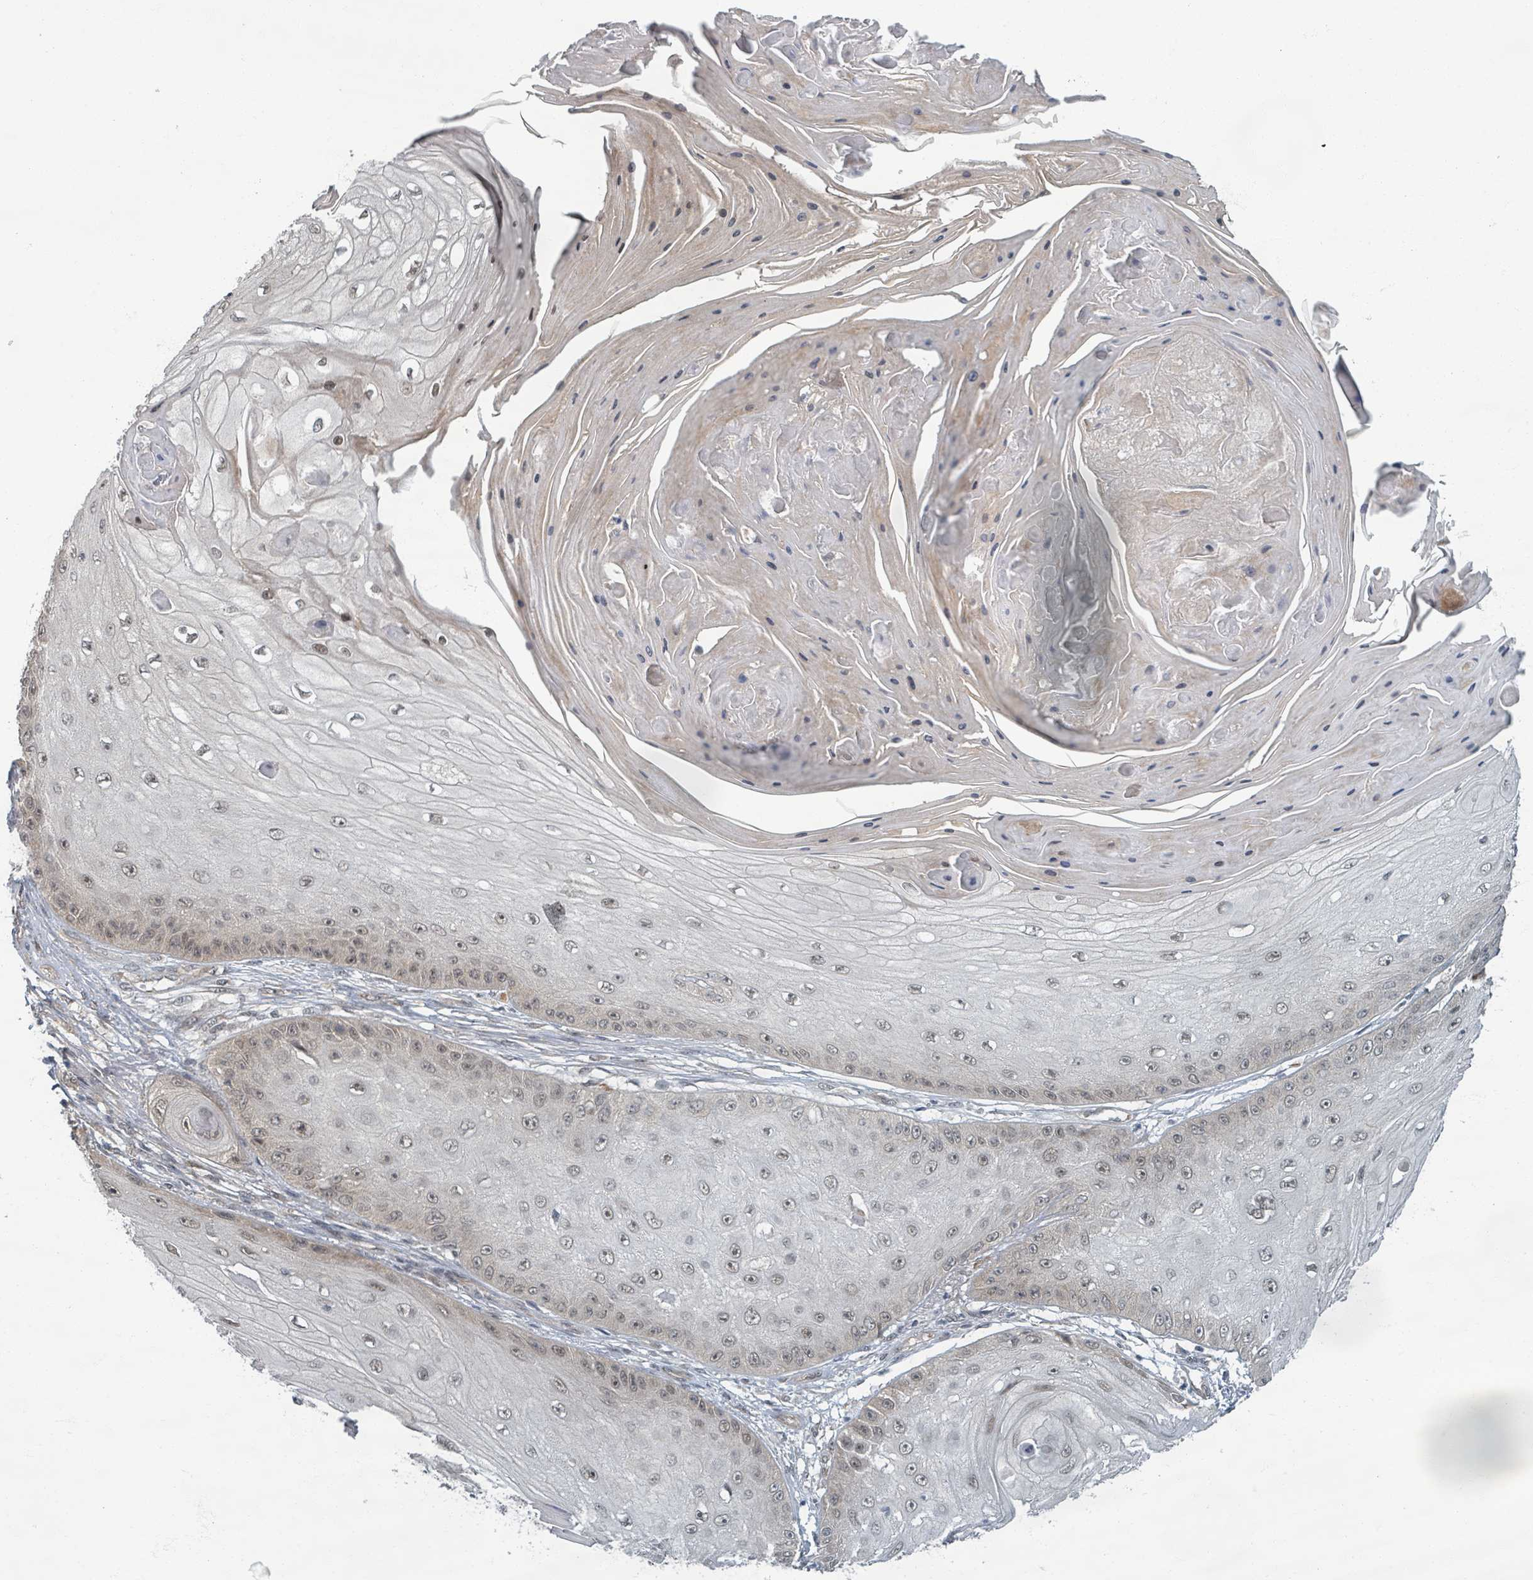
{"staining": {"intensity": "weak", "quantity": ">75%", "location": "nuclear"}, "tissue": "skin cancer", "cell_type": "Tumor cells", "image_type": "cancer", "snomed": [{"axis": "morphology", "description": "Squamous cell carcinoma, NOS"}, {"axis": "topography", "description": "Skin"}], "caption": "Protein expression analysis of human skin cancer reveals weak nuclear staining in approximately >75% of tumor cells.", "gene": "INTS15", "patient": {"sex": "male", "age": 70}}